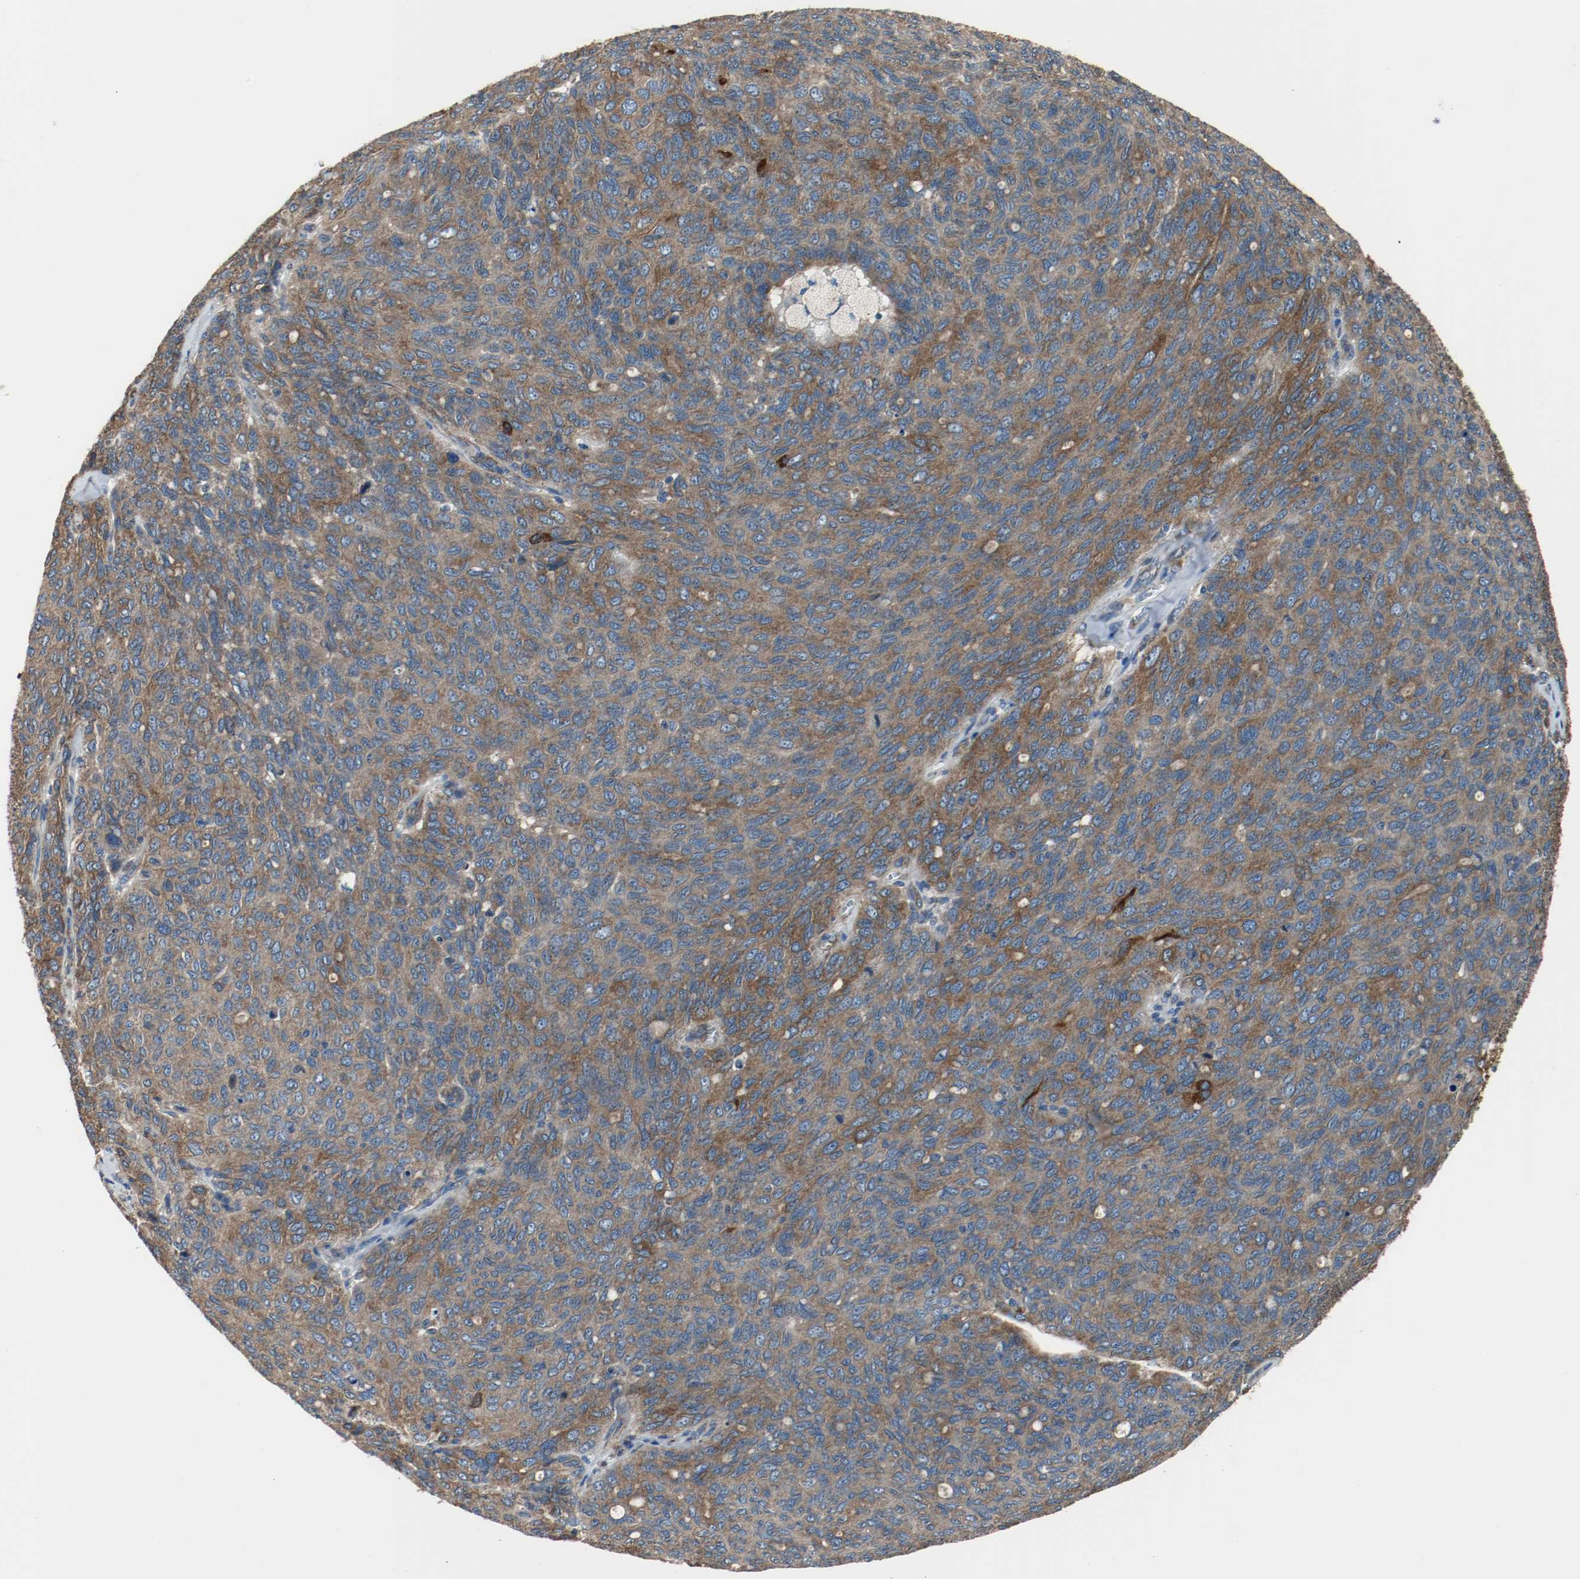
{"staining": {"intensity": "moderate", "quantity": ">75%", "location": "cytoplasmic/membranous"}, "tissue": "ovarian cancer", "cell_type": "Tumor cells", "image_type": "cancer", "snomed": [{"axis": "morphology", "description": "Carcinoma, endometroid"}, {"axis": "topography", "description": "Ovary"}], "caption": "The histopathology image reveals a brown stain indicating the presence of a protein in the cytoplasmic/membranous of tumor cells in ovarian endometroid carcinoma.", "gene": "TUBA3D", "patient": {"sex": "female", "age": 60}}